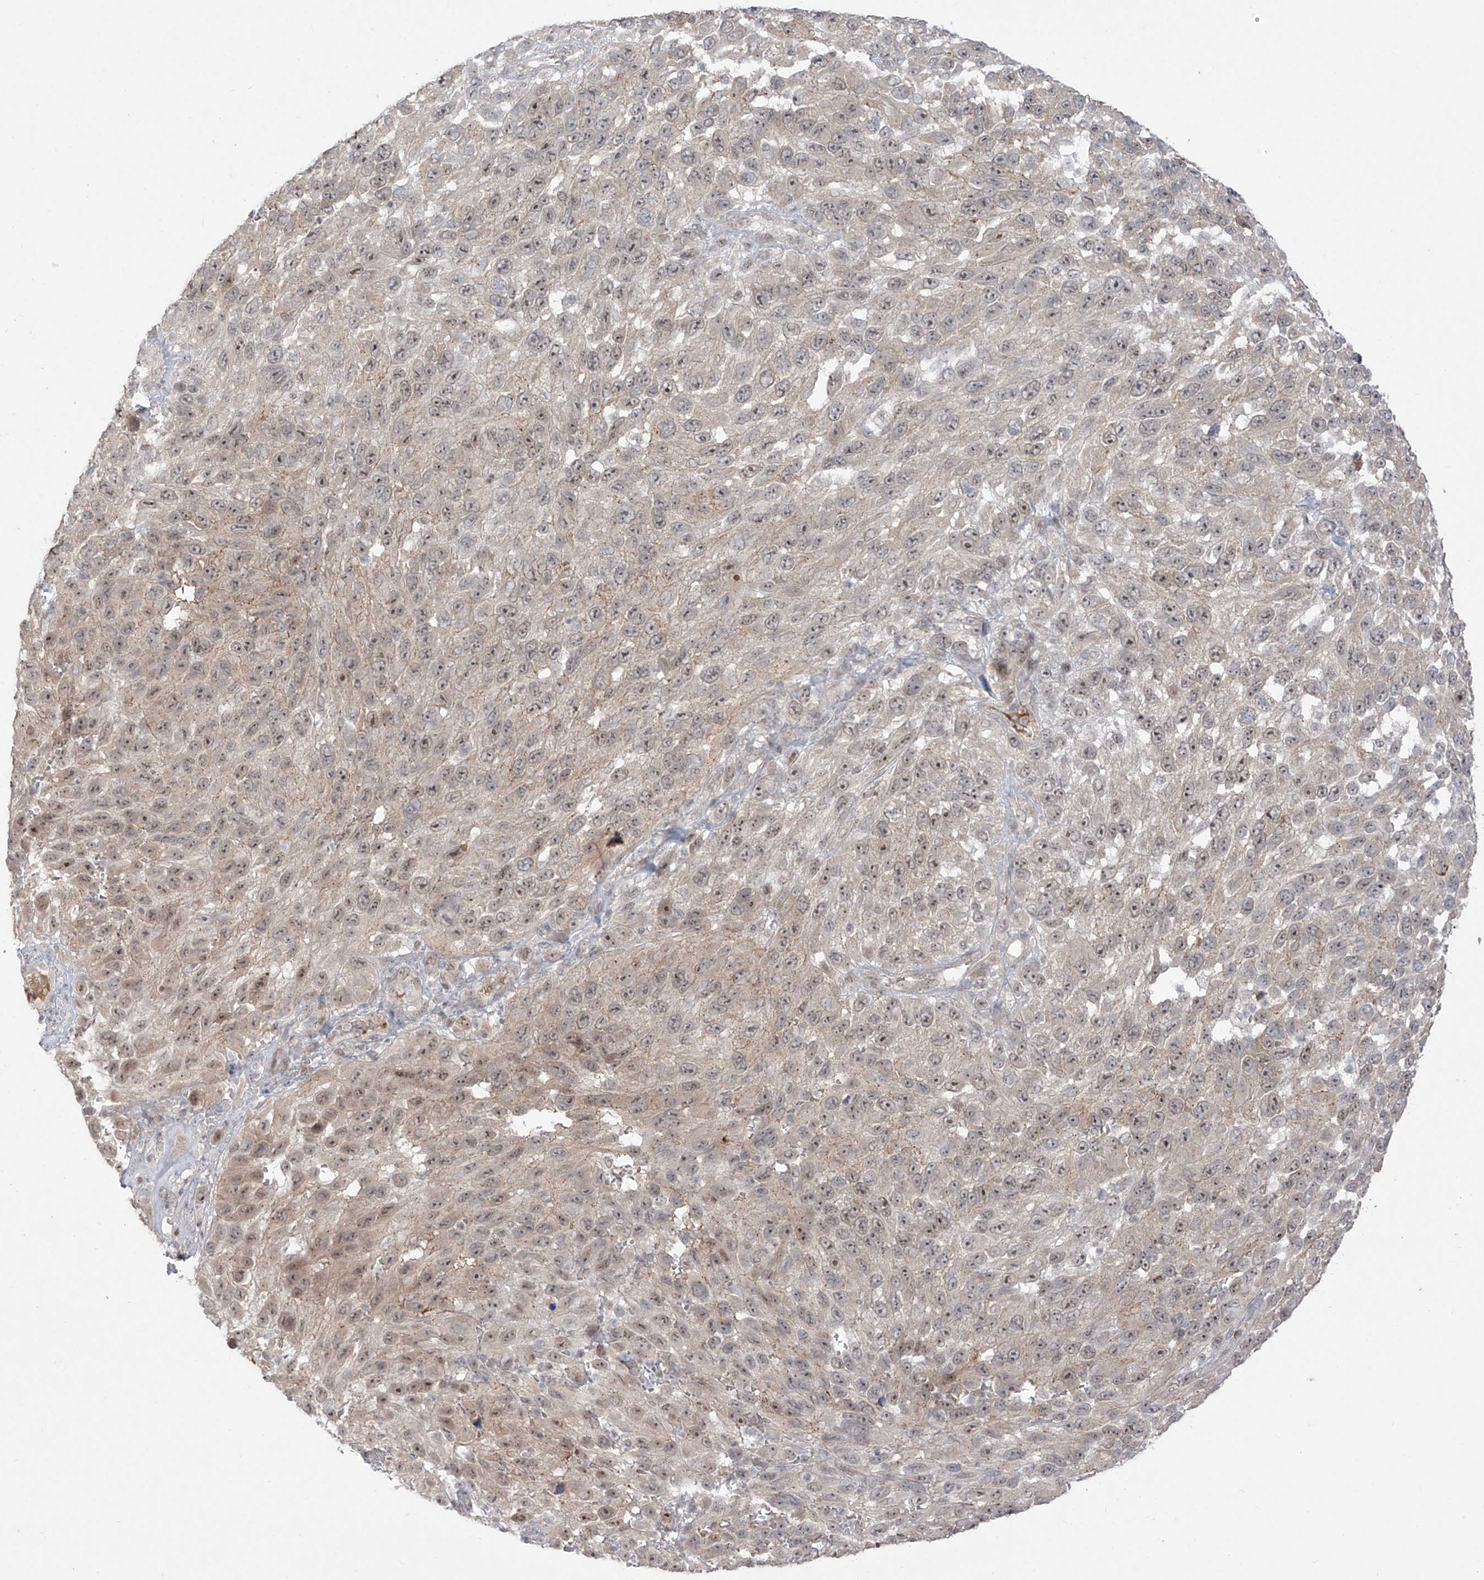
{"staining": {"intensity": "weak", "quantity": ">75%", "location": "nuclear"}, "tissue": "melanoma", "cell_type": "Tumor cells", "image_type": "cancer", "snomed": [{"axis": "morphology", "description": "Malignant melanoma, NOS"}, {"axis": "topography", "description": "Skin"}], "caption": "A low amount of weak nuclear expression is present in approximately >75% of tumor cells in melanoma tissue. The protein of interest is shown in brown color, while the nuclei are stained blue.", "gene": "OGT", "patient": {"sex": "female", "age": 96}}